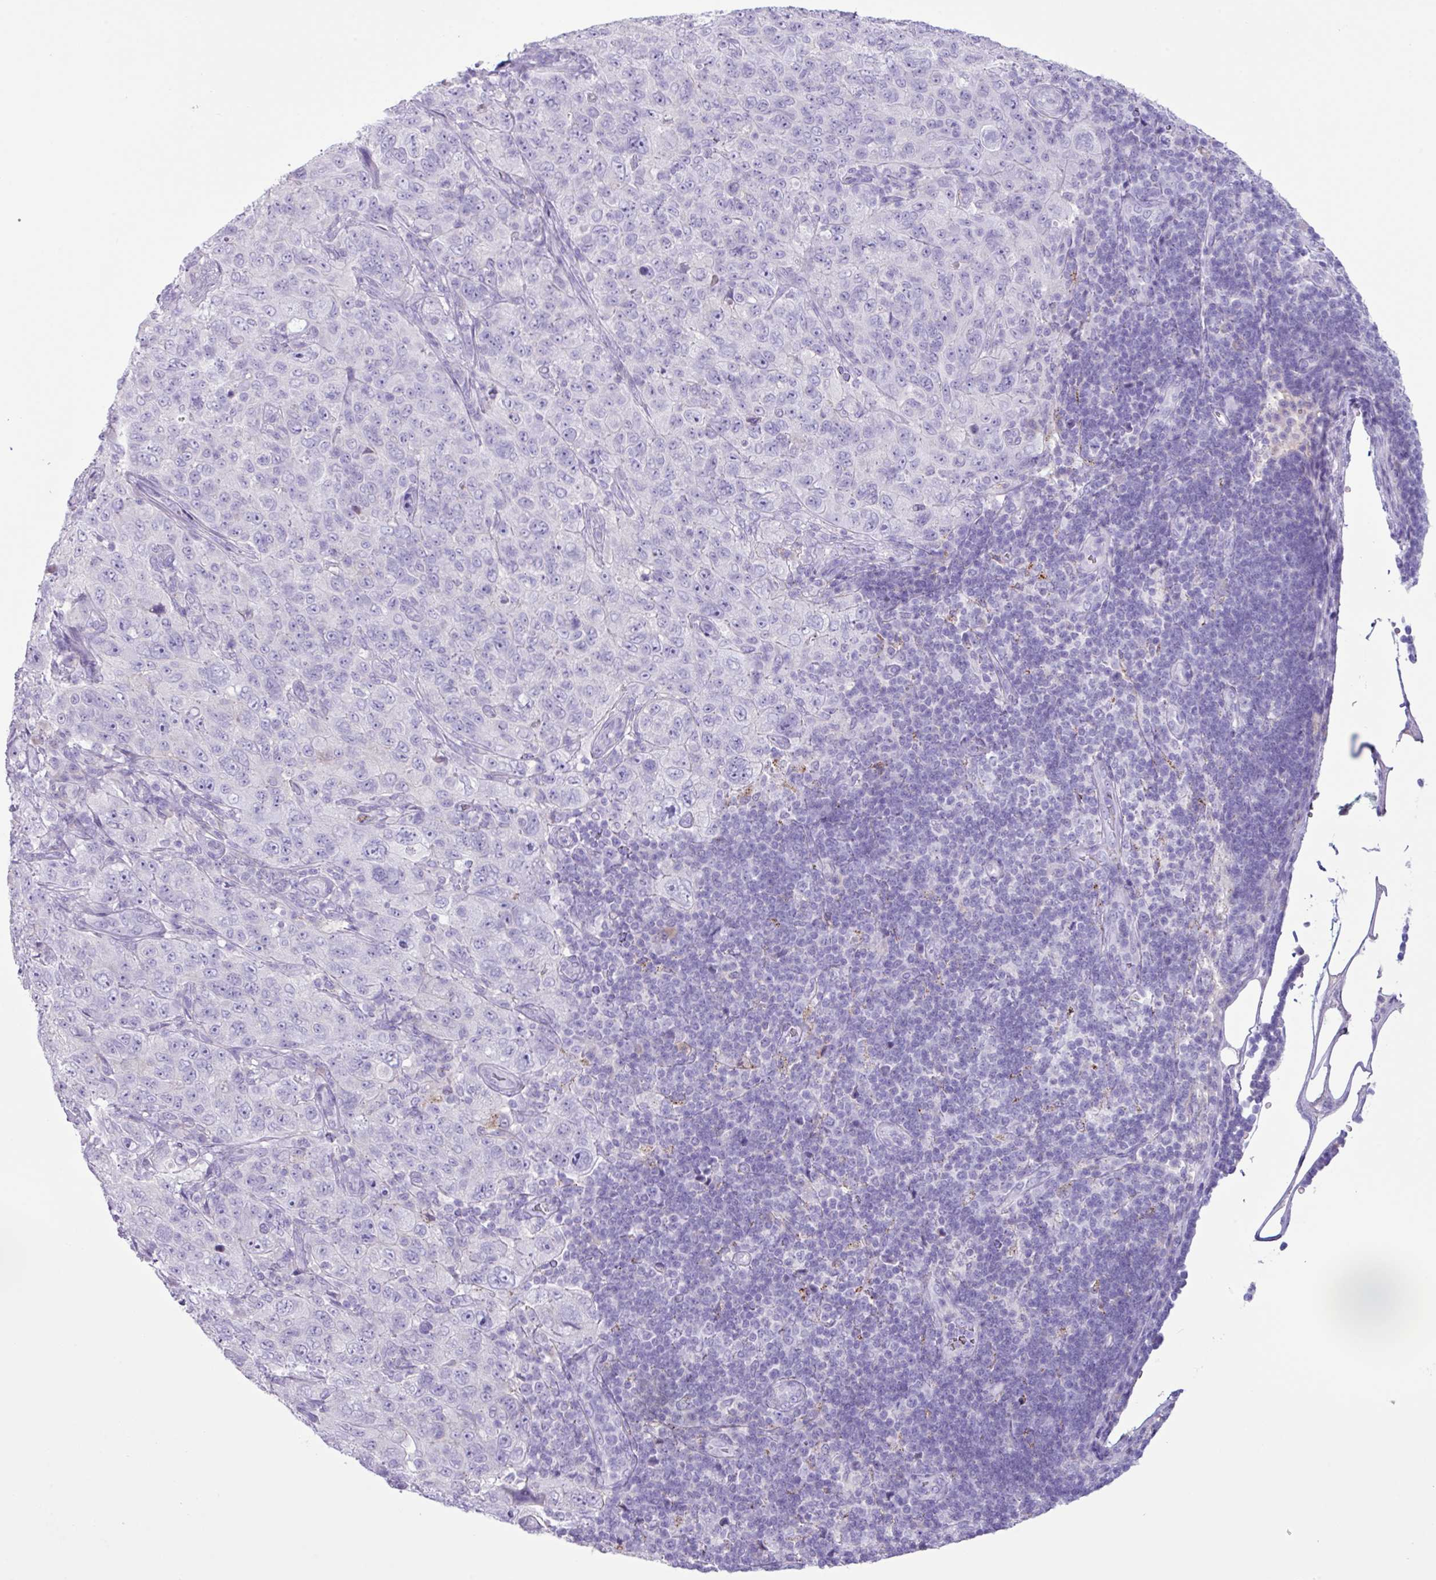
{"staining": {"intensity": "negative", "quantity": "none", "location": "none"}, "tissue": "pancreatic cancer", "cell_type": "Tumor cells", "image_type": "cancer", "snomed": [{"axis": "morphology", "description": "Adenocarcinoma, NOS"}, {"axis": "topography", "description": "Pancreas"}], "caption": "IHC photomicrograph of pancreatic cancer stained for a protein (brown), which displays no expression in tumor cells.", "gene": "CYSTM1", "patient": {"sex": "male", "age": 68}}